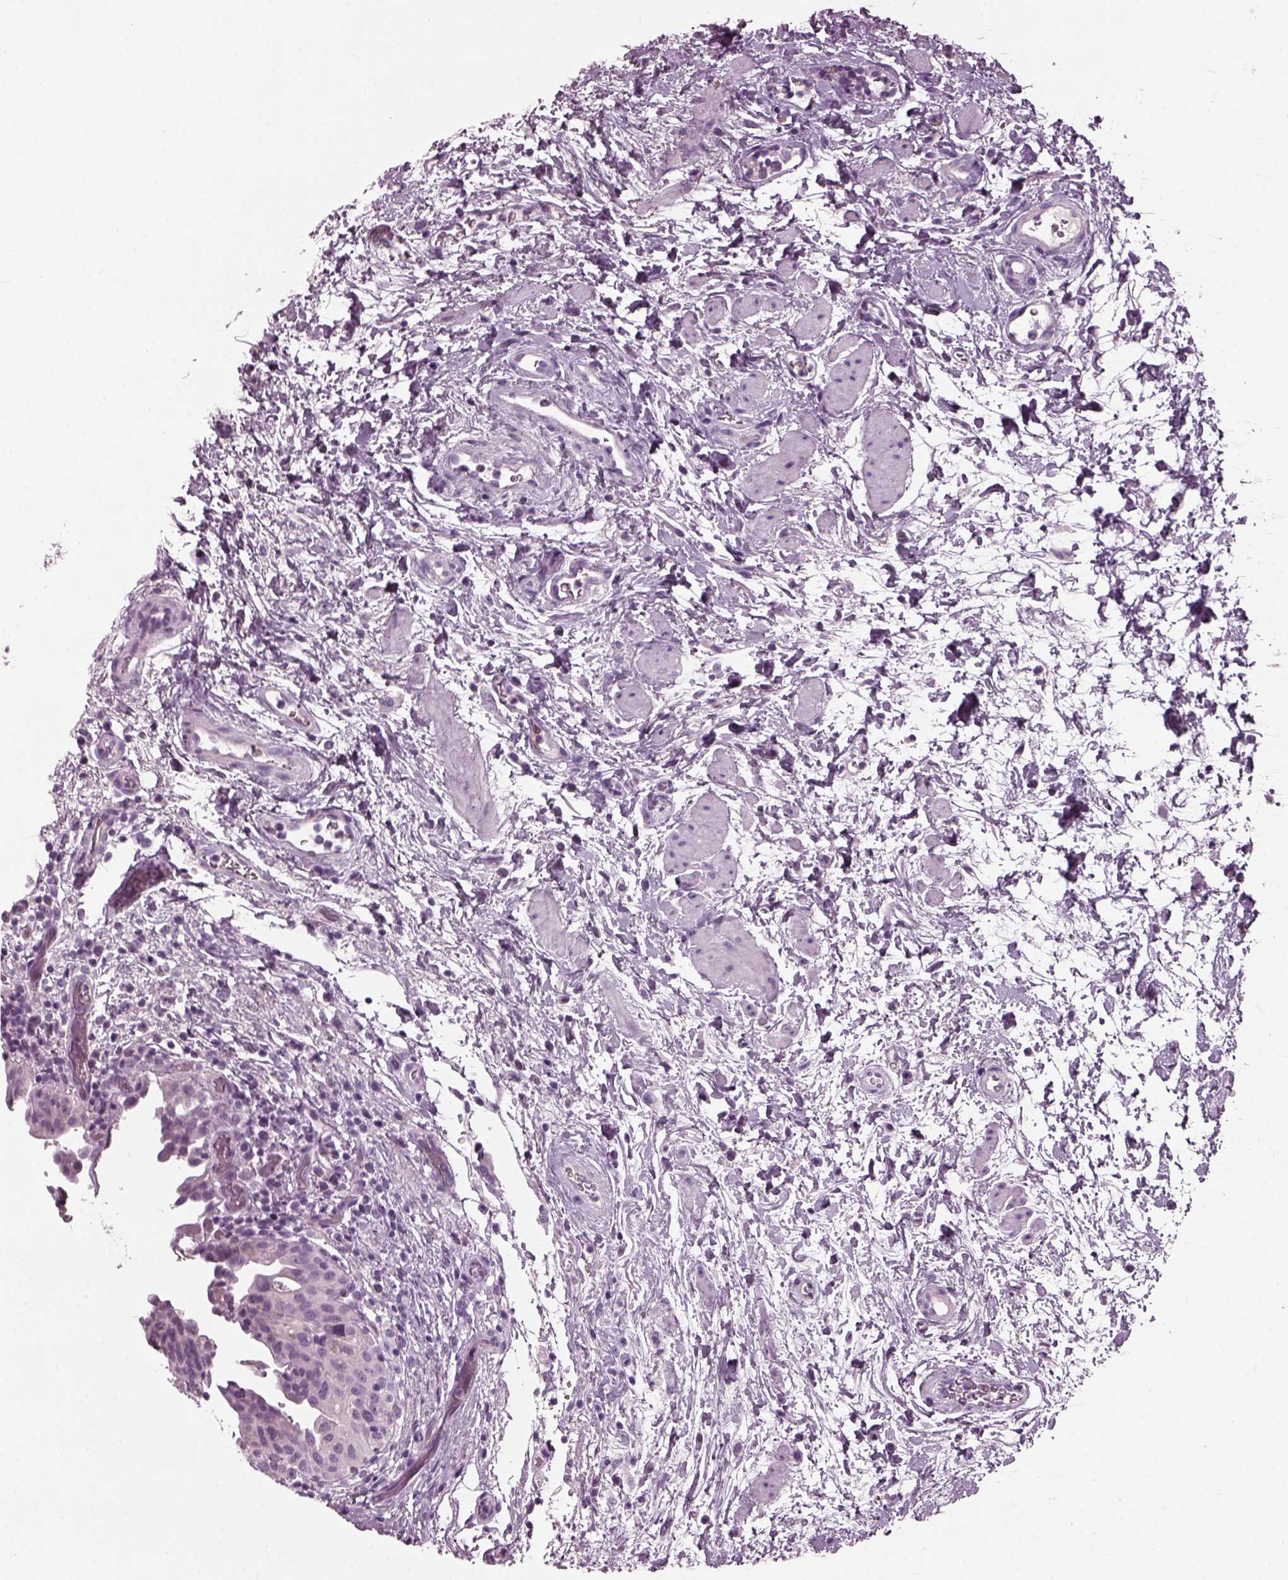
{"staining": {"intensity": "negative", "quantity": "none", "location": "none"}, "tissue": "urinary bladder", "cell_type": "Urothelial cells", "image_type": "normal", "snomed": [{"axis": "morphology", "description": "Normal tissue, NOS"}, {"axis": "topography", "description": "Urinary bladder"}], "caption": "Photomicrograph shows no significant protein expression in urothelial cells of normal urinary bladder. (Stains: DAB (3,3'-diaminobenzidine) immunohistochemistry (IHC) with hematoxylin counter stain, Microscopy: brightfield microscopy at high magnification).", "gene": "DPYSL5", "patient": {"sex": "male", "age": 69}}